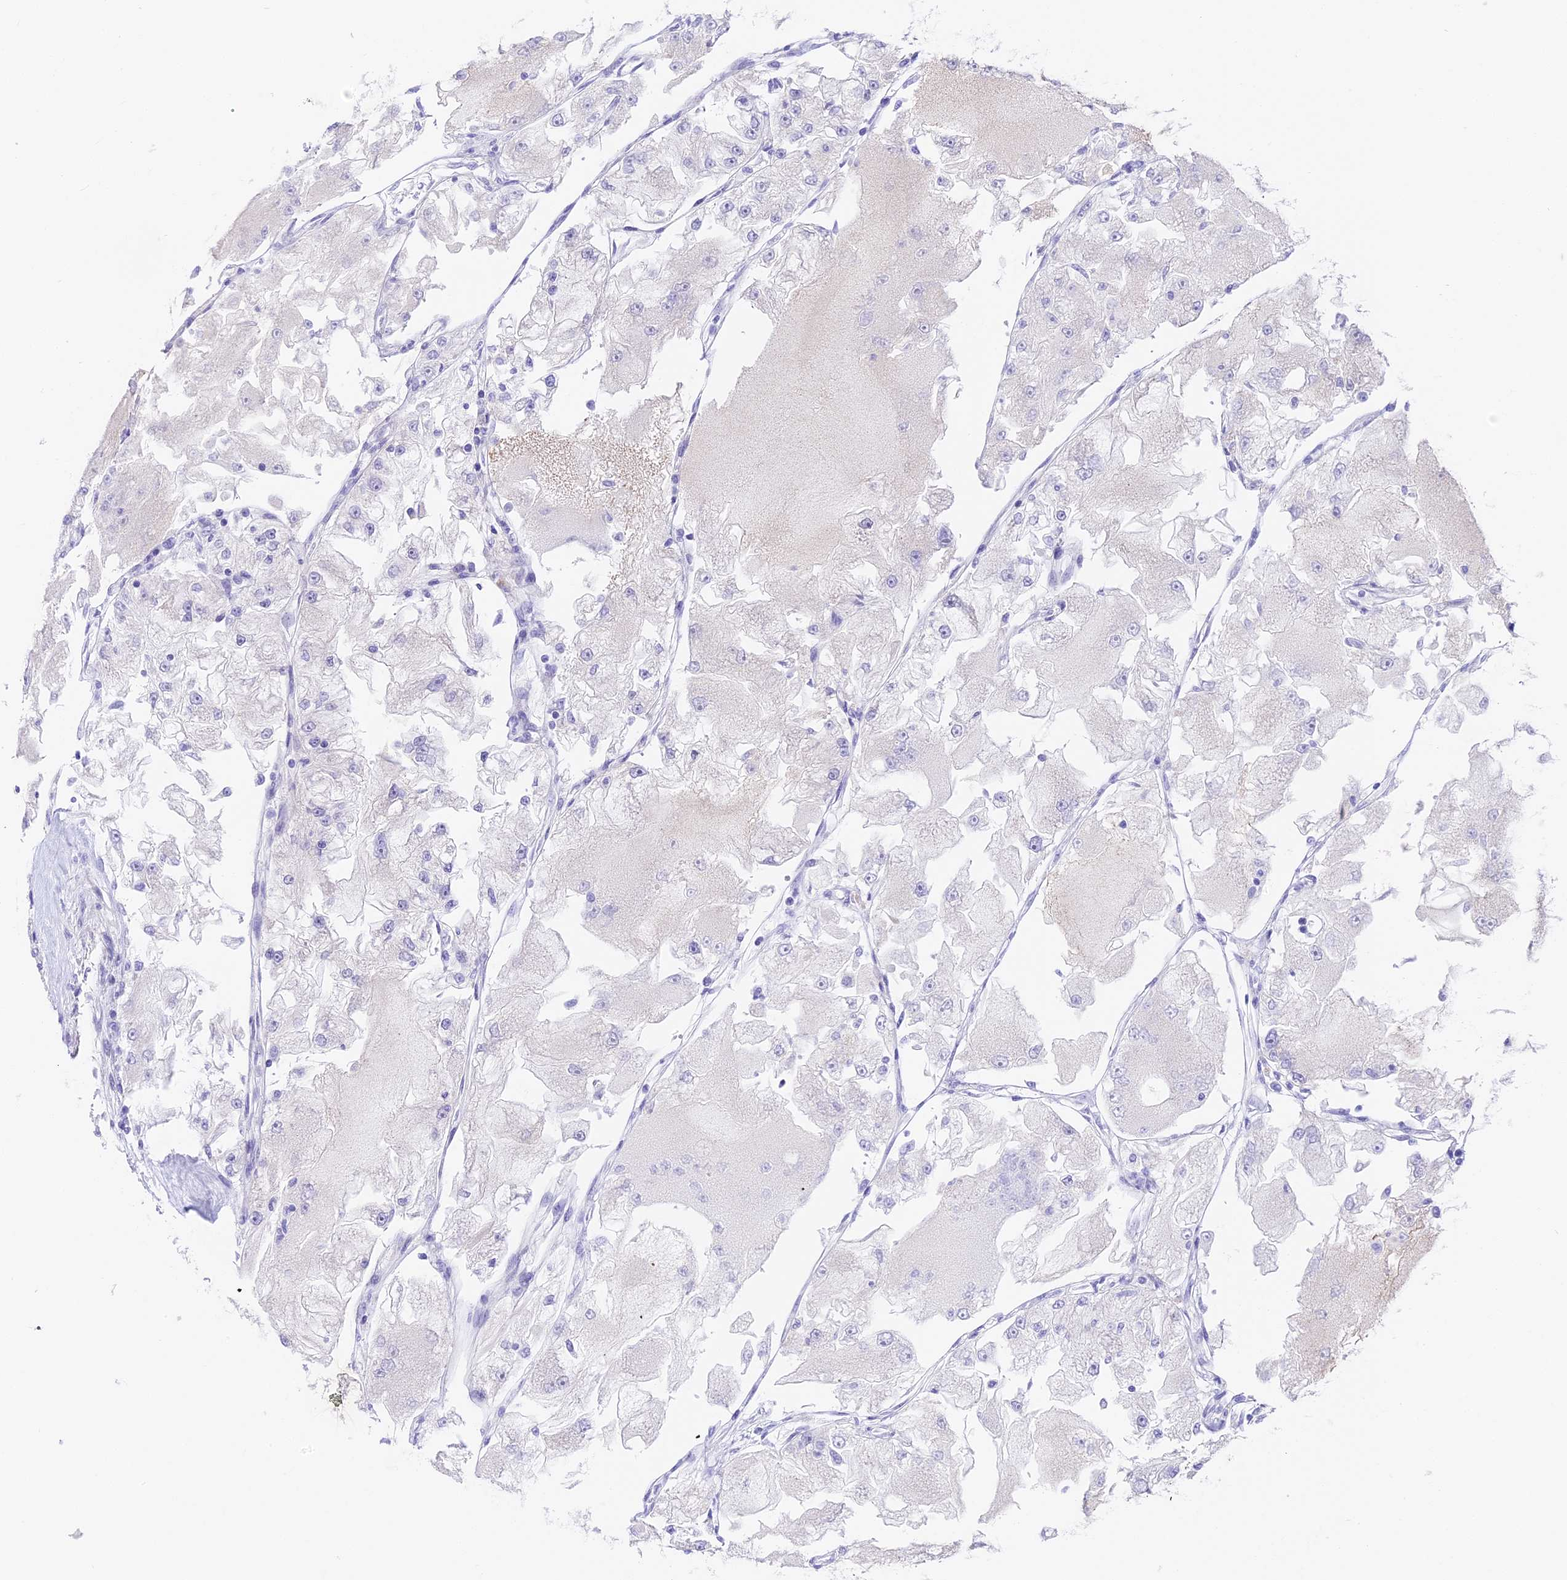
{"staining": {"intensity": "negative", "quantity": "none", "location": "none"}, "tissue": "renal cancer", "cell_type": "Tumor cells", "image_type": "cancer", "snomed": [{"axis": "morphology", "description": "Adenocarcinoma, NOS"}, {"axis": "topography", "description": "Kidney"}], "caption": "High power microscopy histopathology image of an IHC micrograph of renal cancer (adenocarcinoma), revealing no significant positivity in tumor cells. (DAB (3,3'-diaminobenzidine) immunohistochemistry (IHC), high magnification).", "gene": "MIDN", "patient": {"sex": "female", "age": 72}}